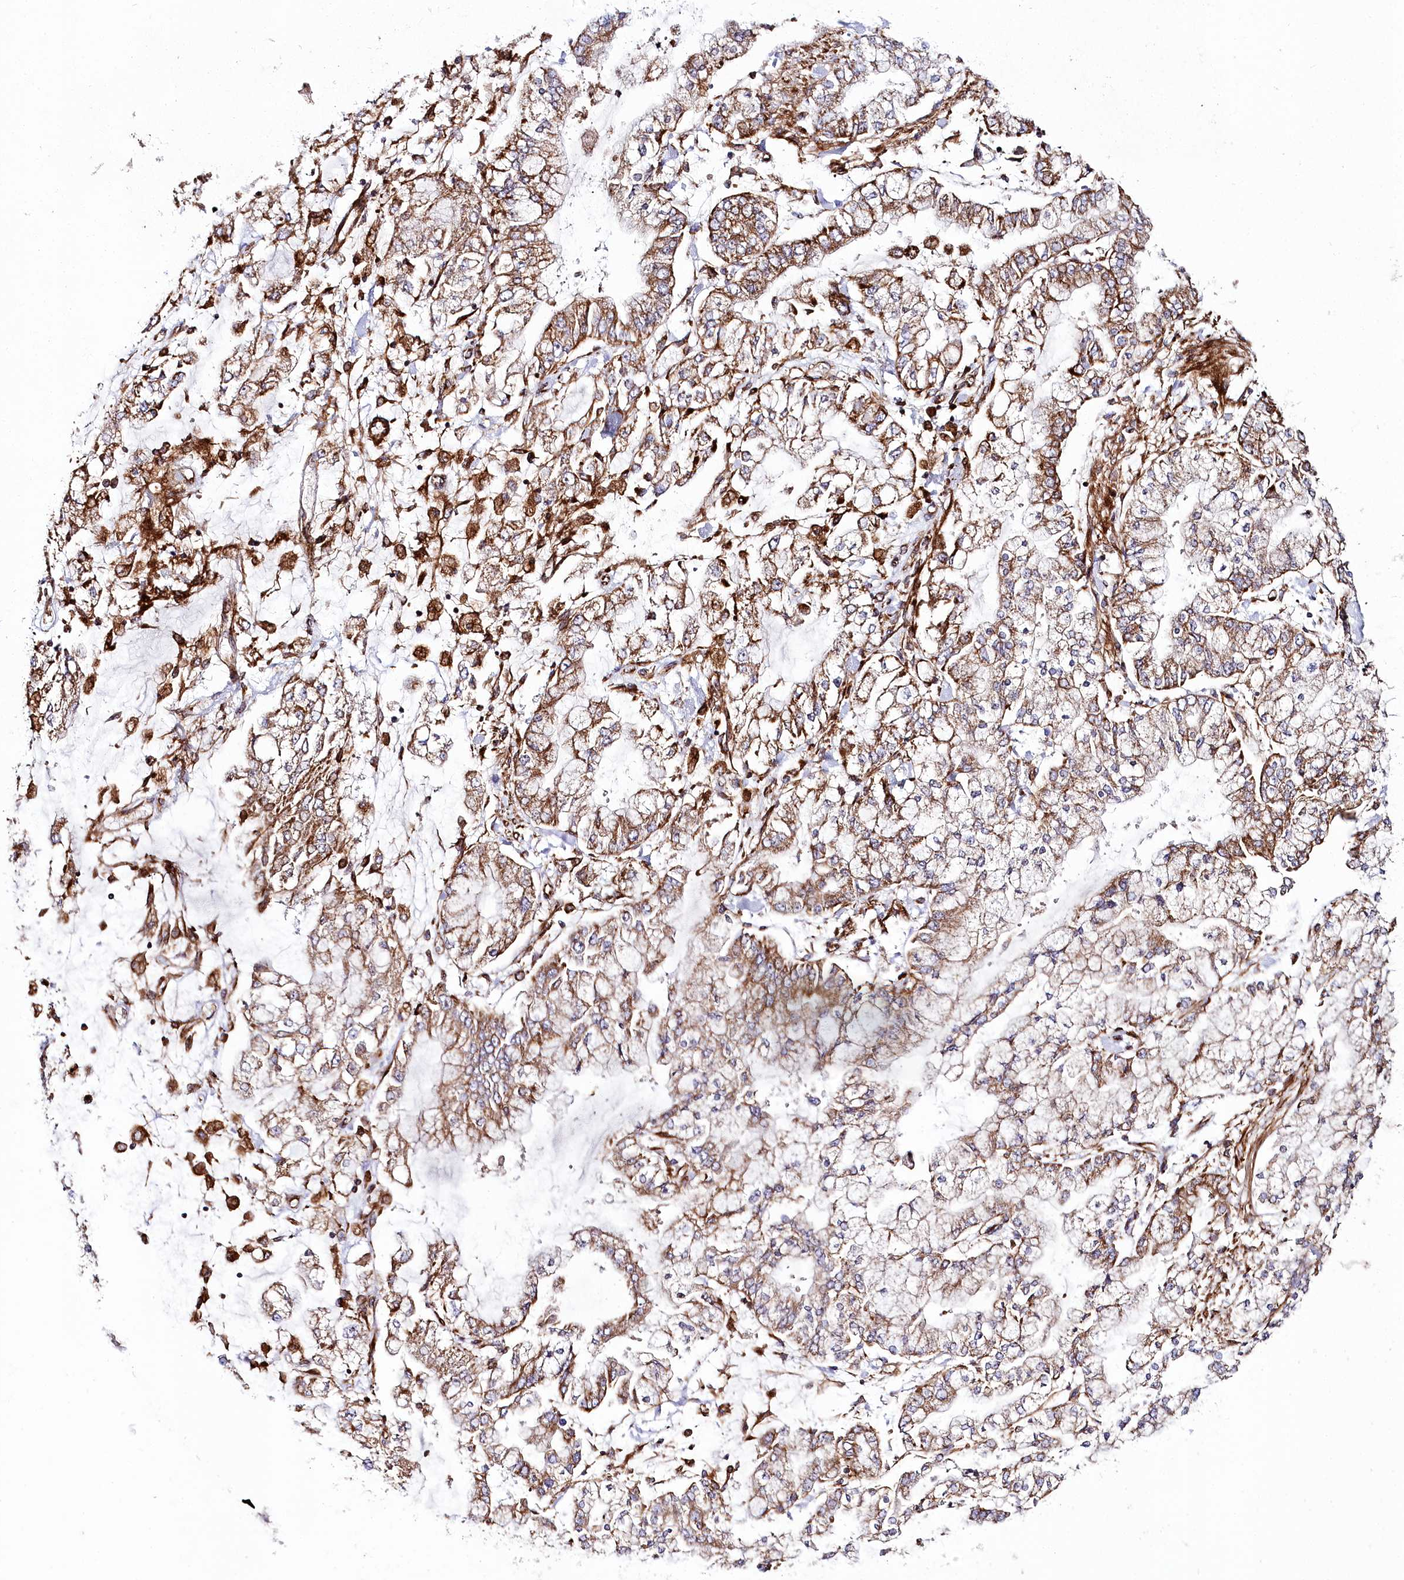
{"staining": {"intensity": "moderate", "quantity": ">75%", "location": "cytoplasmic/membranous"}, "tissue": "stomach cancer", "cell_type": "Tumor cells", "image_type": "cancer", "snomed": [{"axis": "morphology", "description": "Normal tissue, NOS"}, {"axis": "morphology", "description": "Adenocarcinoma, NOS"}, {"axis": "topography", "description": "Stomach, upper"}, {"axis": "topography", "description": "Stomach"}], "caption": "DAB immunohistochemical staining of stomach adenocarcinoma demonstrates moderate cytoplasmic/membranous protein expression in about >75% of tumor cells.", "gene": "THUMPD3", "patient": {"sex": "male", "age": 76}}